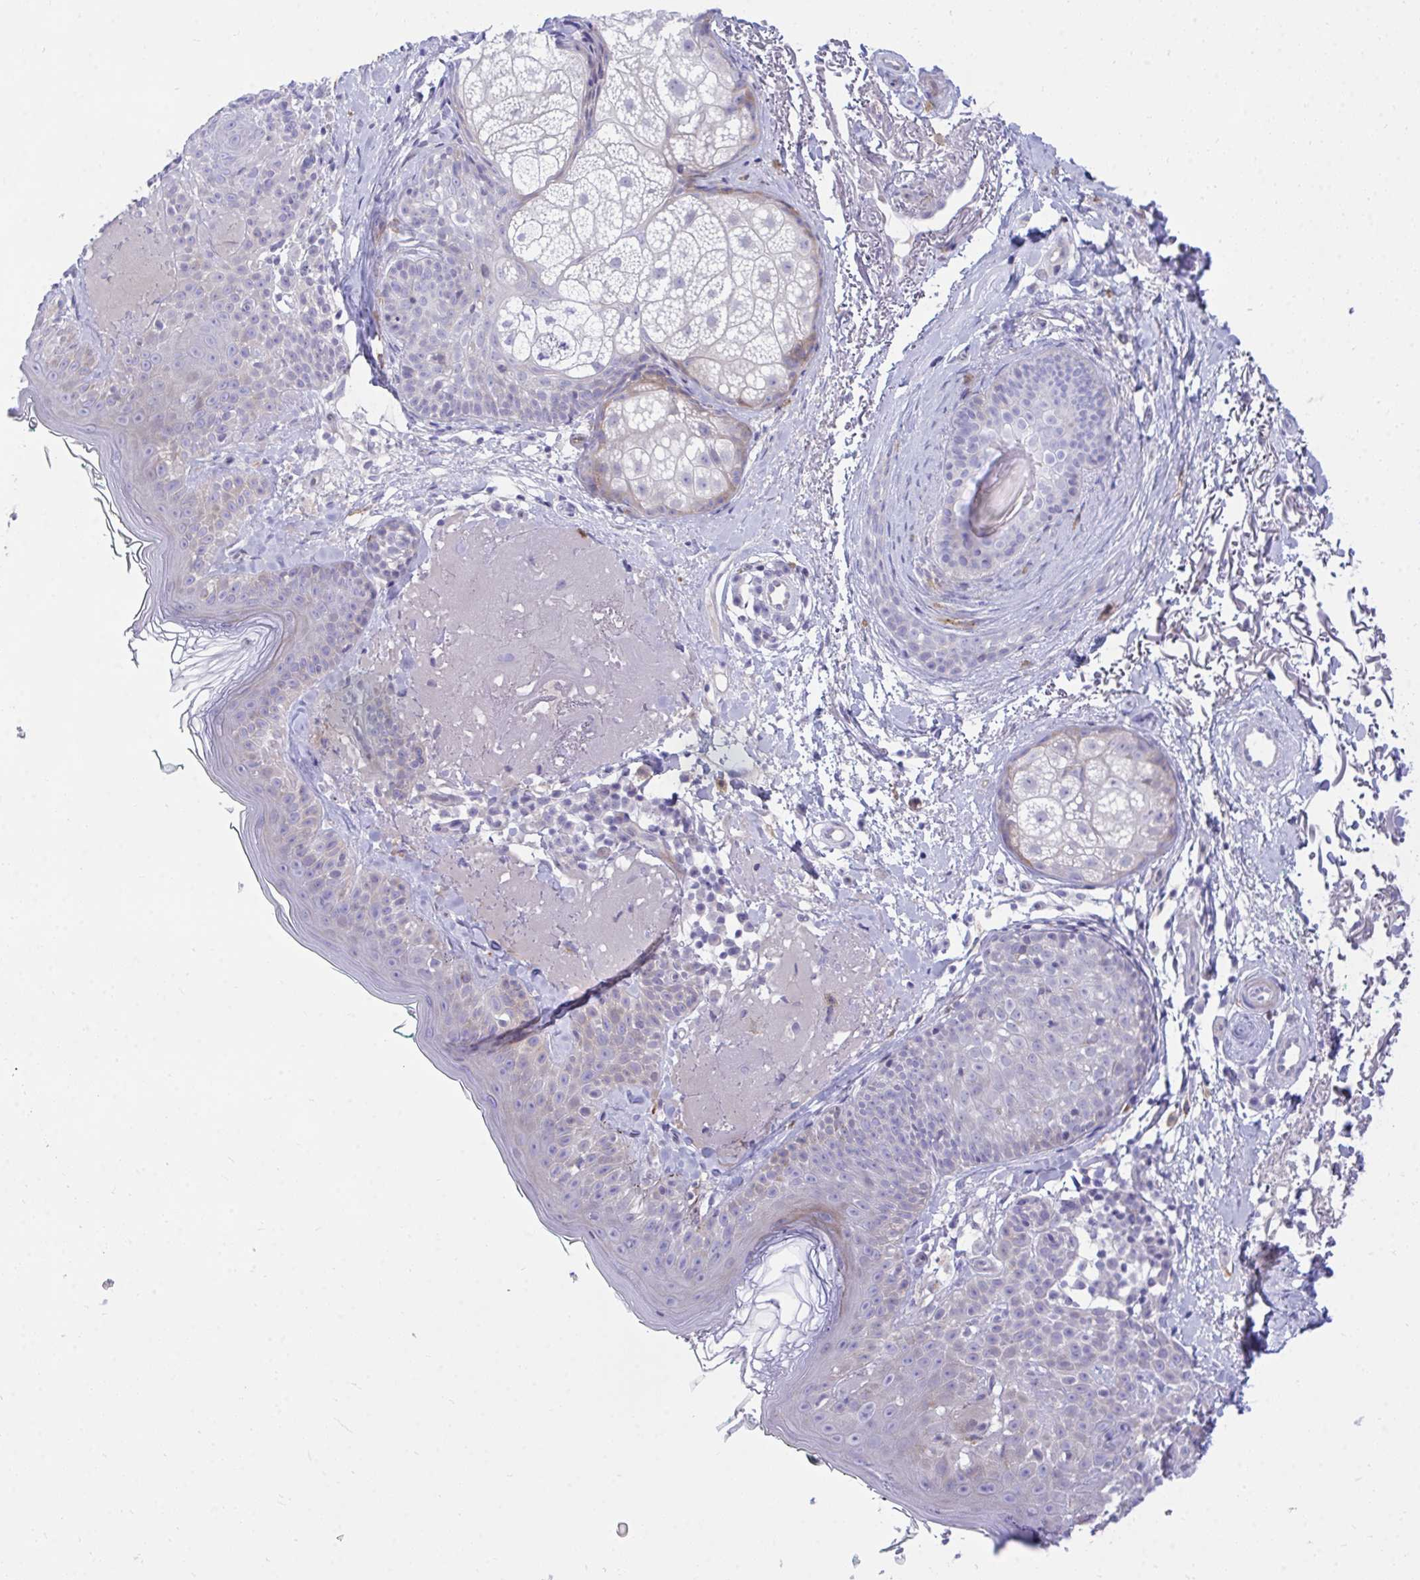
{"staining": {"intensity": "moderate", "quantity": "<25%", "location": "cytoplasmic/membranous"}, "tissue": "skin", "cell_type": "Fibroblasts", "image_type": "normal", "snomed": [{"axis": "morphology", "description": "Normal tissue, NOS"}, {"axis": "topography", "description": "Skin"}], "caption": "High-power microscopy captured an IHC image of benign skin, revealing moderate cytoplasmic/membranous staining in about <25% of fibroblasts. (DAB (3,3'-diaminobenzidine) = brown stain, brightfield microscopy at high magnification).", "gene": "MED9", "patient": {"sex": "male", "age": 73}}